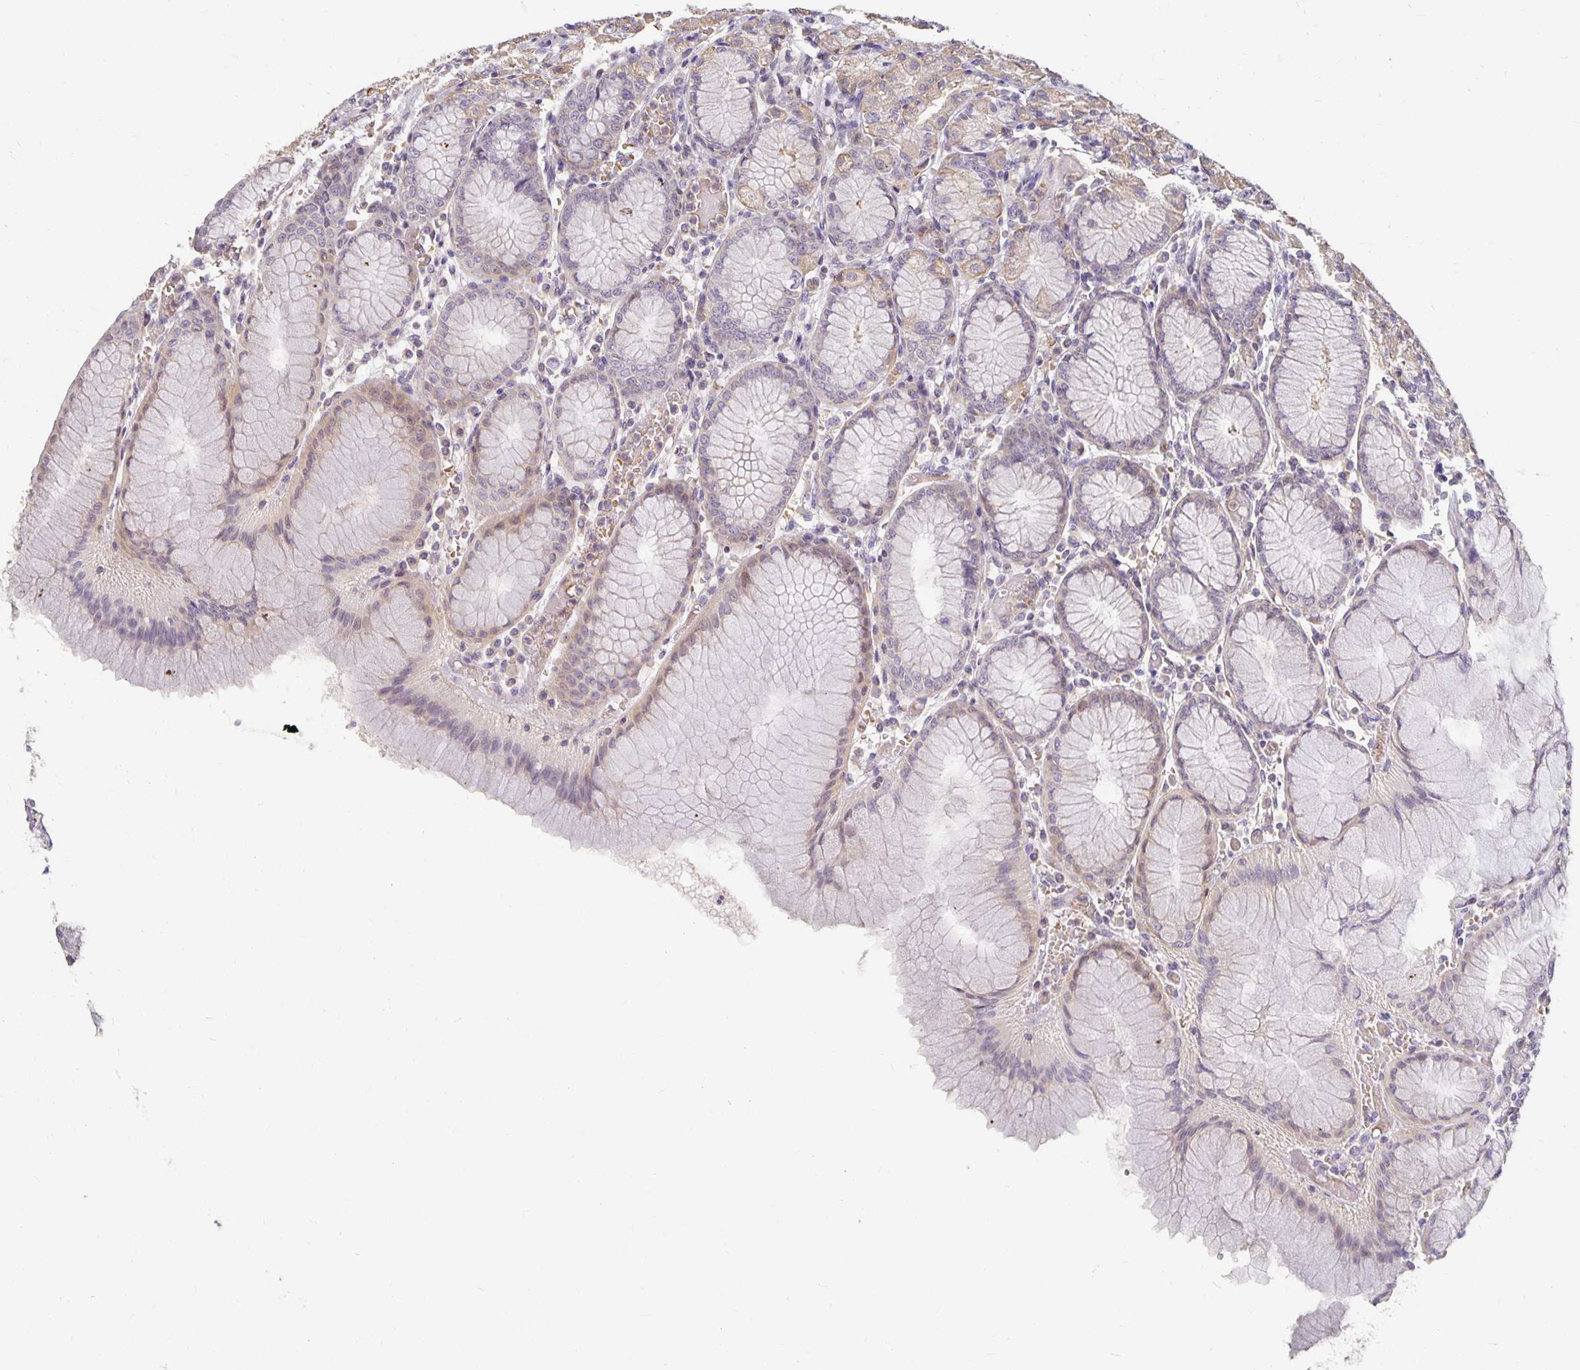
{"staining": {"intensity": "moderate", "quantity": "<25%", "location": "cytoplasmic/membranous"}, "tissue": "stomach", "cell_type": "Glandular cells", "image_type": "normal", "snomed": [{"axis": "morphology", "description": "Normal tissue, NOS"}, {"axis": "topography", "description": "Stomach"}], "caption": "A high-resolution image shows immunohistochemistry (IHC) staining of normal stomach, which shows moderate cytoplasmic/membranous positivity in approximately <25% of glandular cells.", "gene": "CST6", "patient": {"sex": "female", "age": 57}}